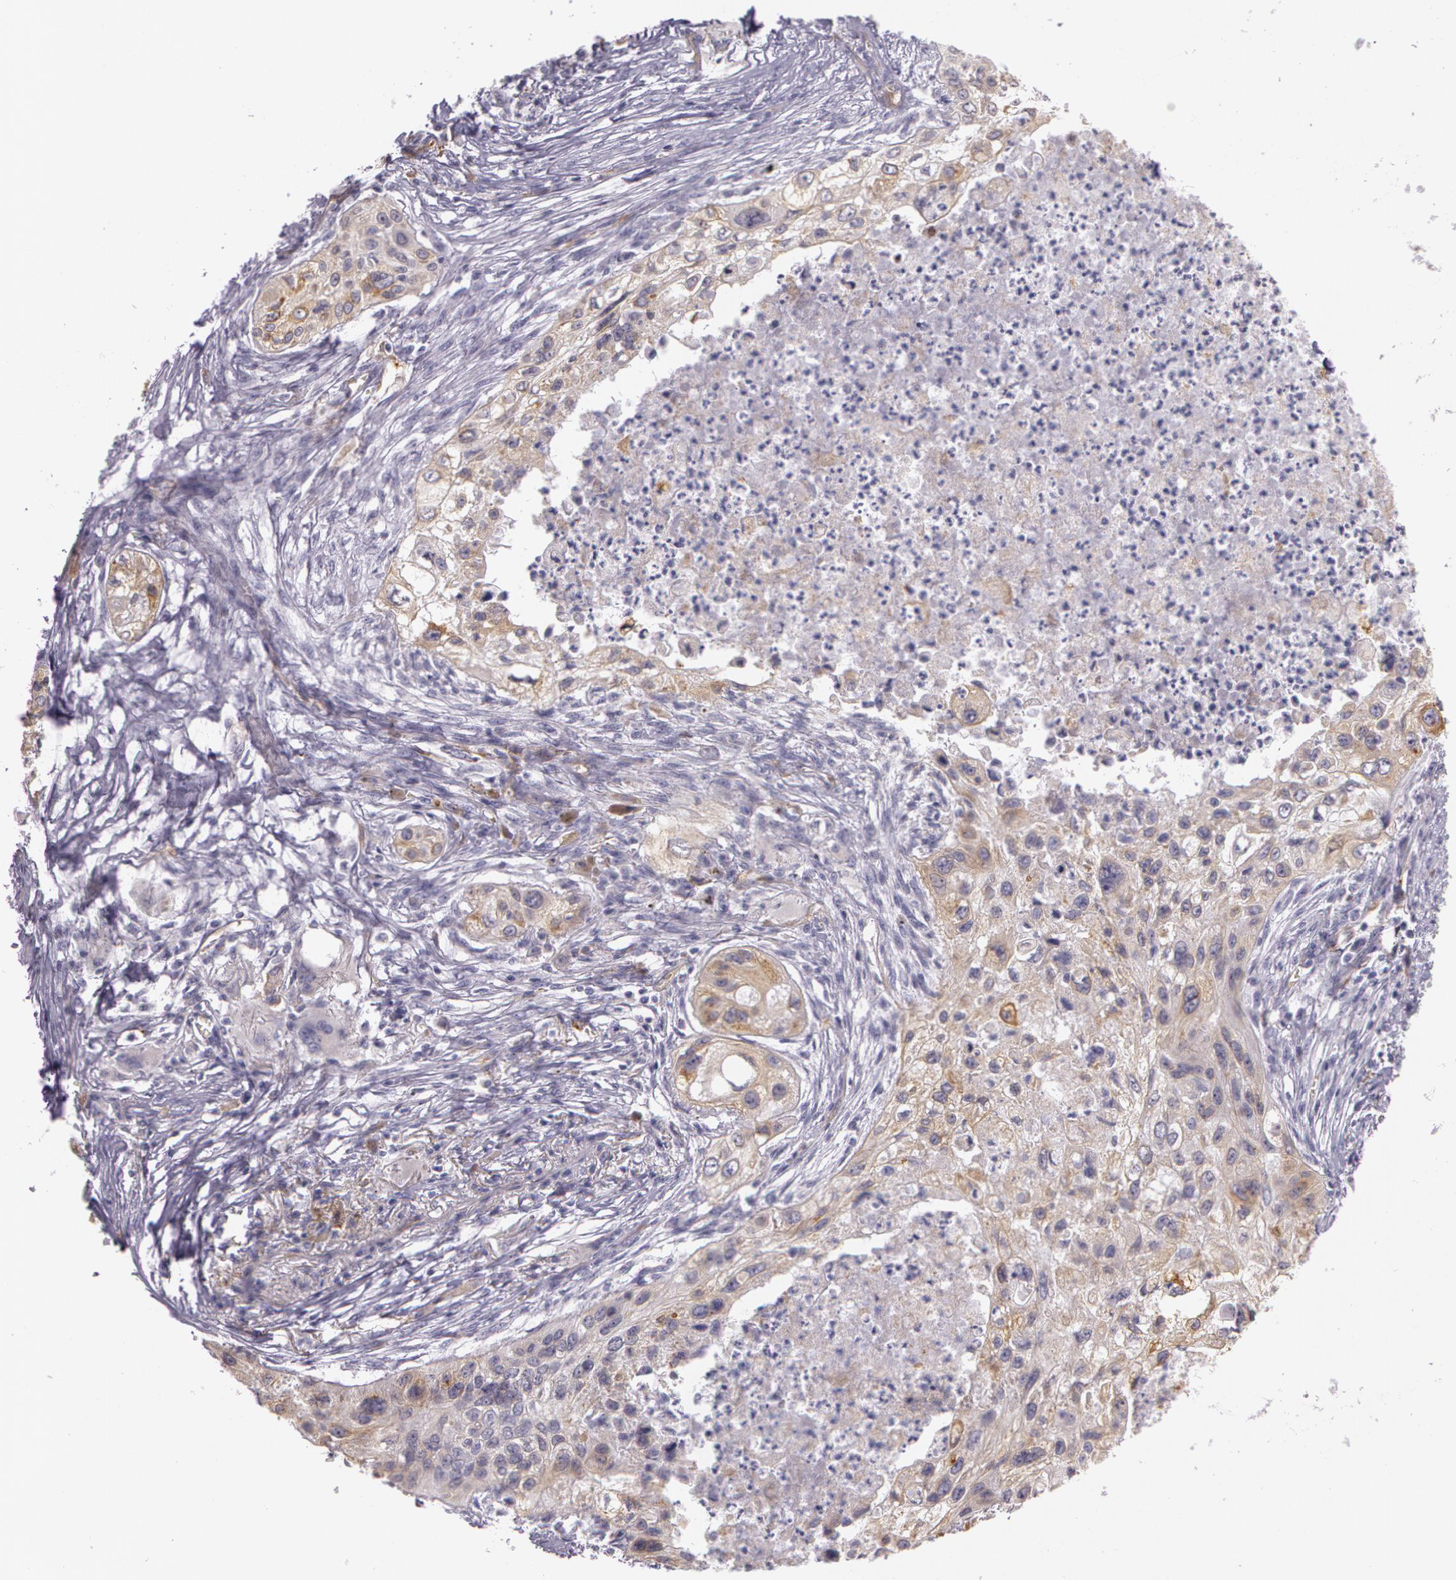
{"staining": {"intensity": "moderate", "quantity": ">75%", "location": "cytoplasmic/membranous"}, "tissue": "lung cancer", "cell_type": "Tumor cells", "image_type": "cancer", "snomed": [{"axis": "morphology", "description": "Squamous cell carcinoma, NOS"}, {"axis": "topography", "description": "Lung"}], "caption": "Protein expression analysis of human squamous cell carcinoma (lung) reveals moderate cytoplasmic/membranous positivity in about >75% of tumor cells.", "gene": "APP", "patient": {"sex": "male", "age": 71}}